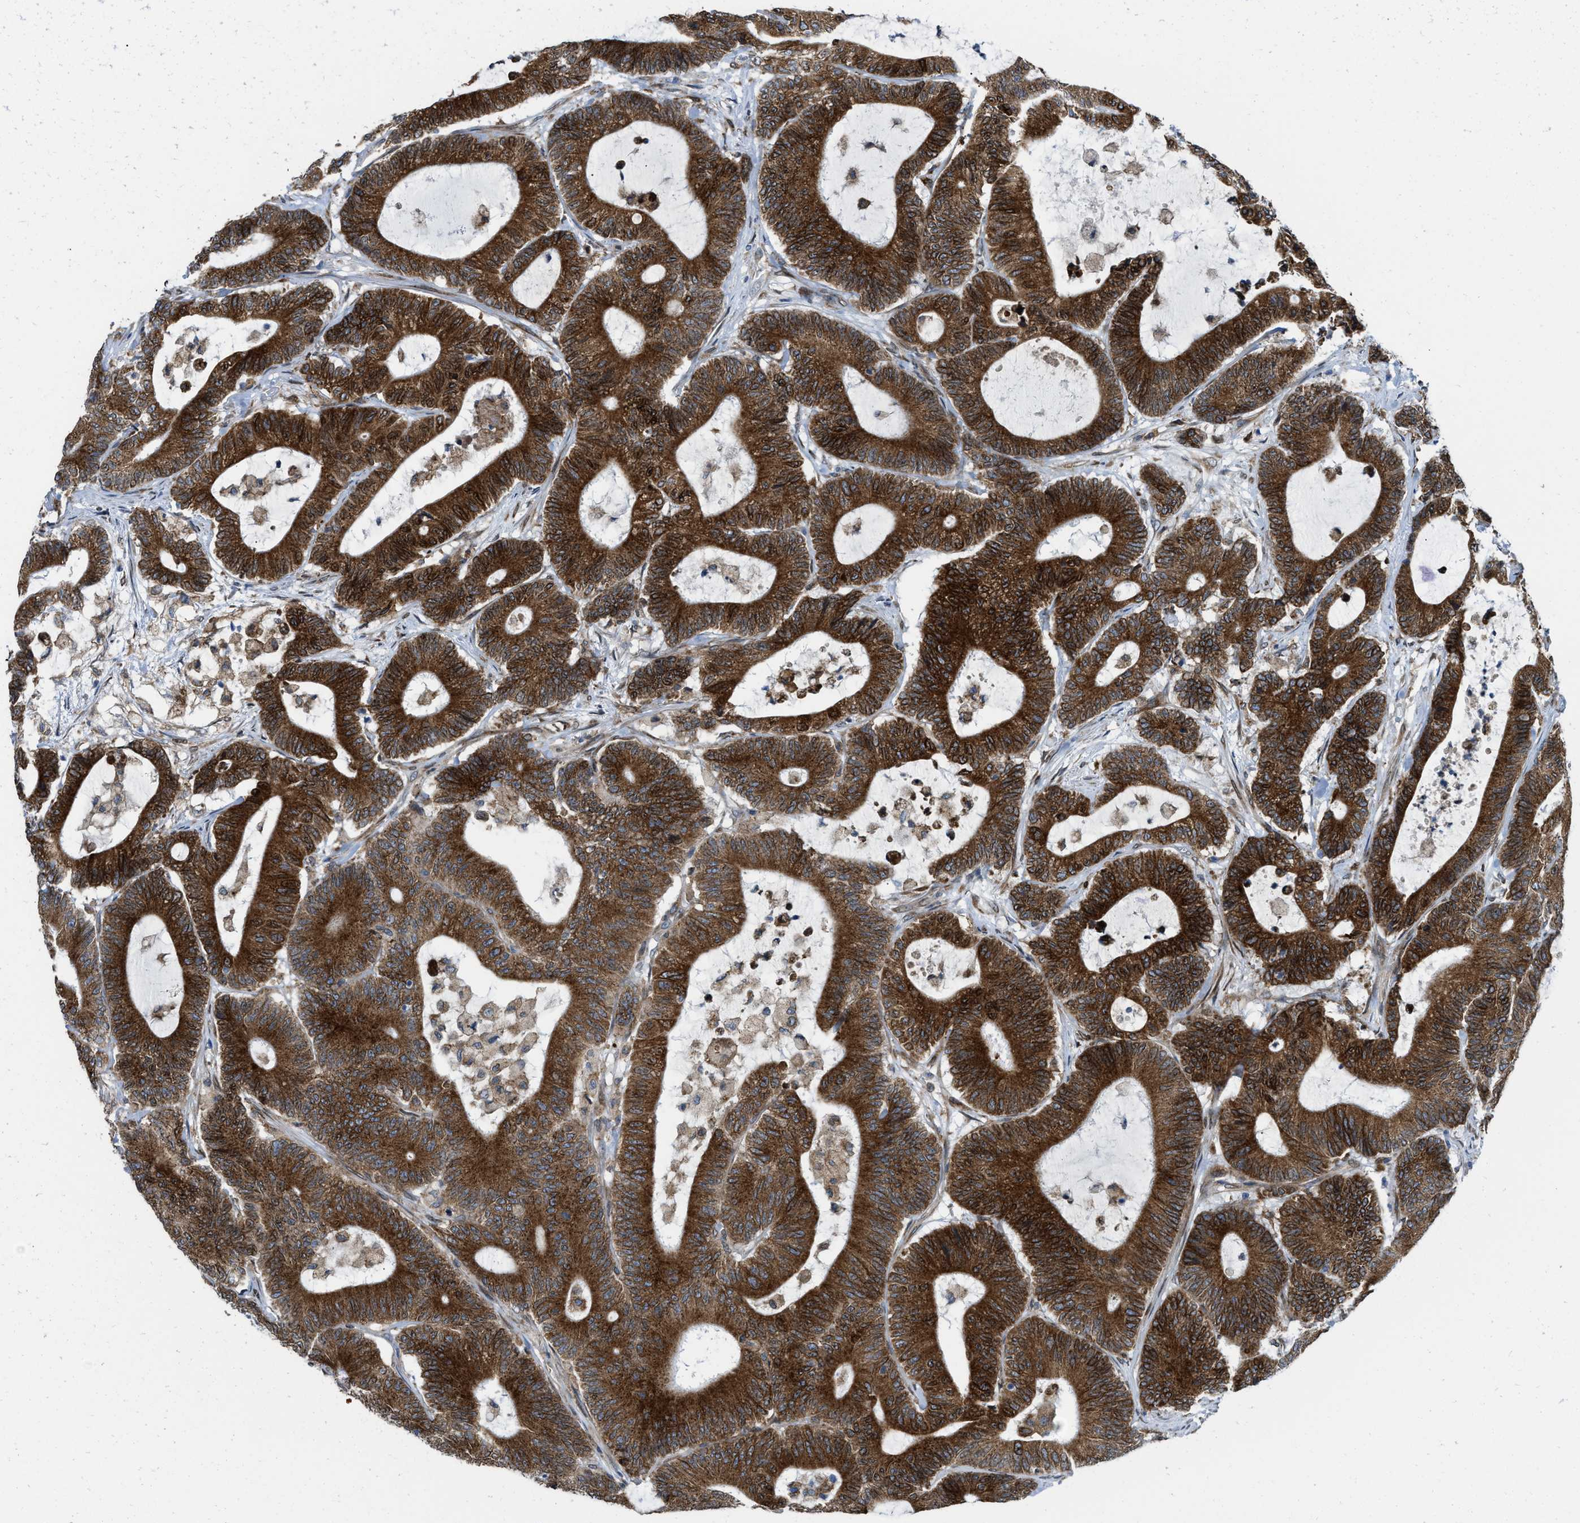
{"staining": {"intensity": "strong", "quantity": ">75%", "location": "cytoplasmic/membranous"}, "tissue": "colorectal cancer", "cell_type": "Tumor cells", "image_type": "cancer", "snomed": [{"axis": "morphology", "description": "Adenocarcinoma, NOS"}, {"axis": "topography", "description": "Colon"}], "caption": "IHC micrograph of colorectal adenocarcinoma stained for a protein (brown), which demonstrates high levels of strong cytoplasmic/membranous staining in approximately >75% of tumor cells.", "gene": "ERLIN2", "patient": {"sex": "female", "age": 84}}